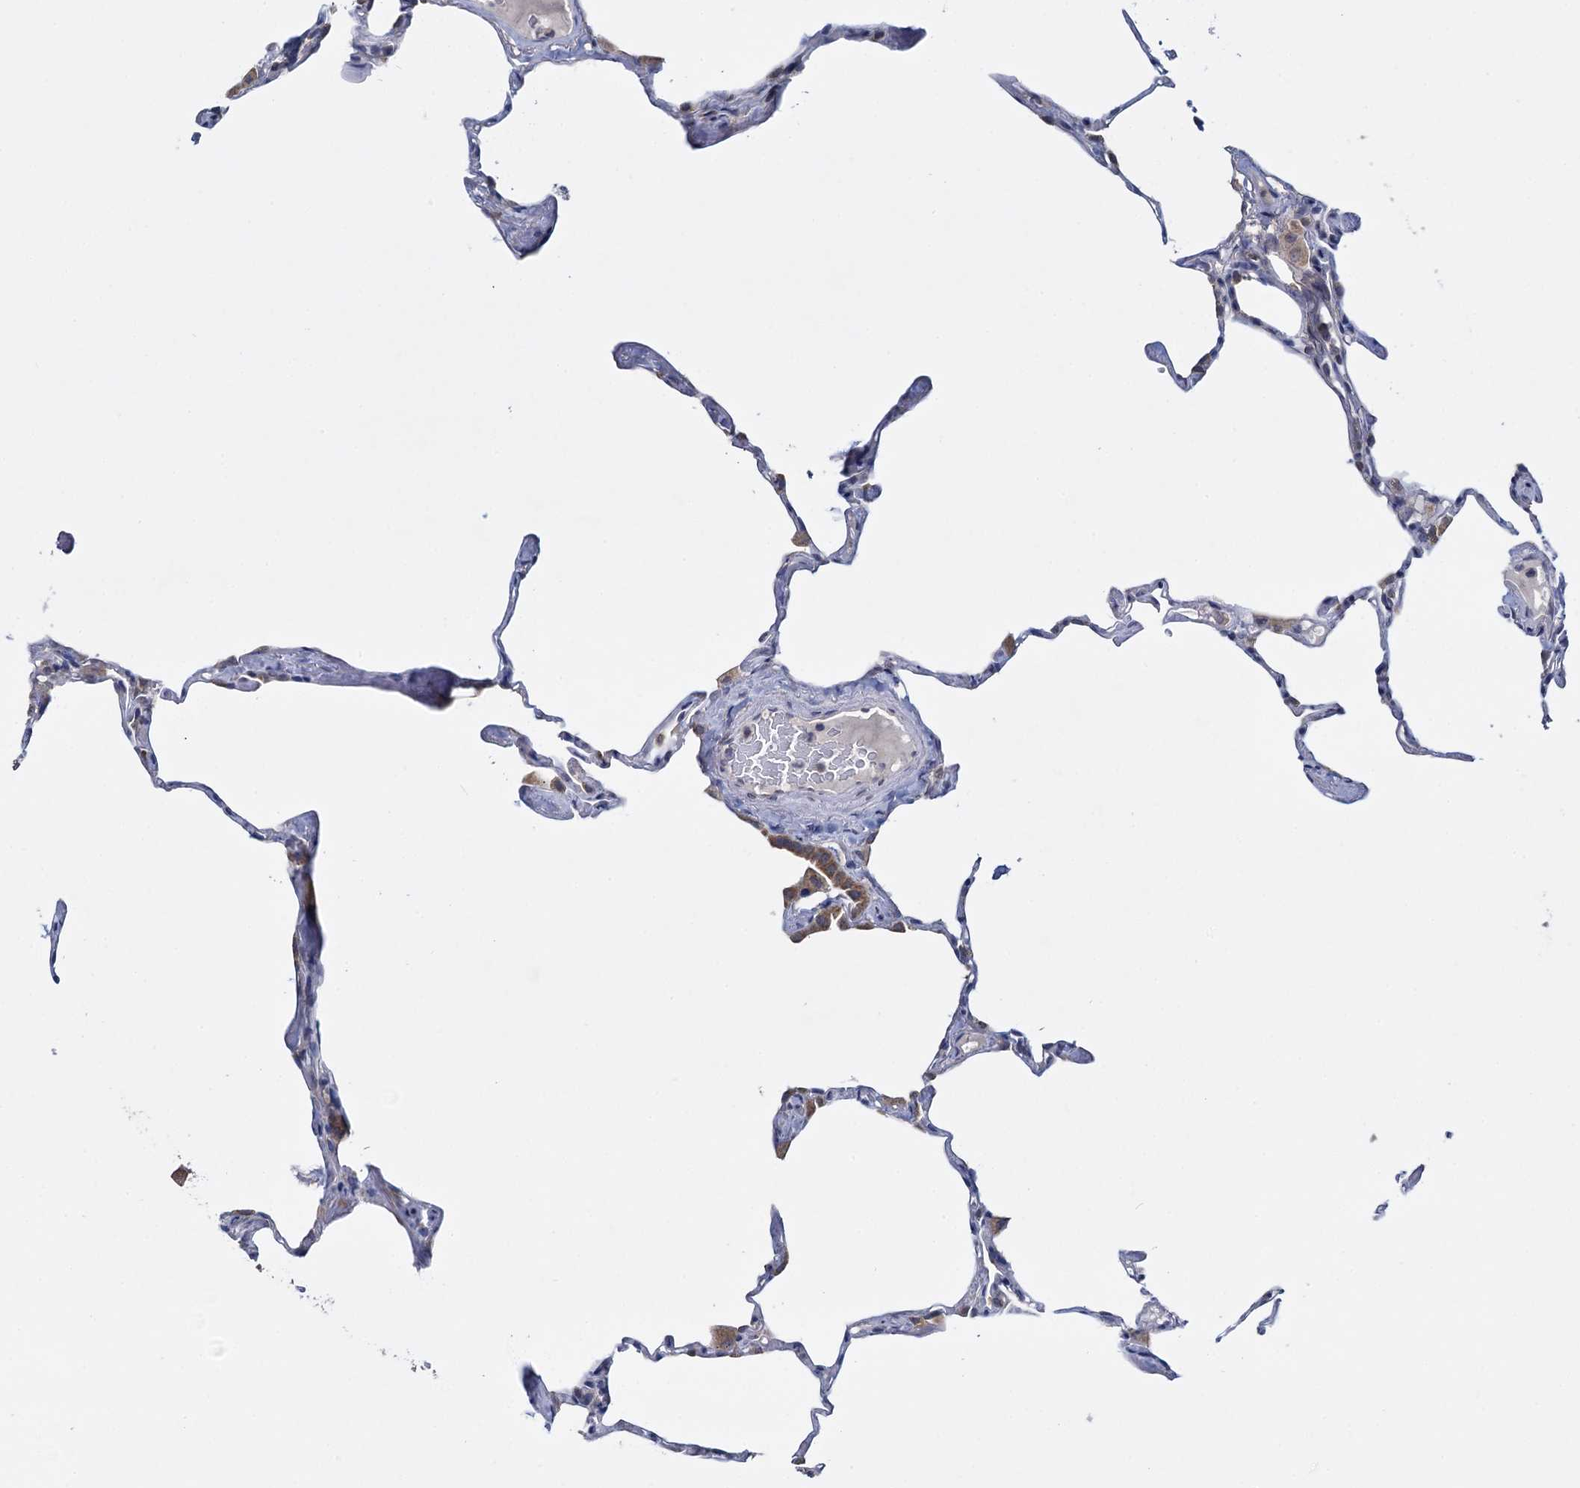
{"staining": {"intensity": "negative", "quantity": "none", "location": "none"}, "tissue": "lung", "cell_type": "Alveolar cells", "image_type": "normal", "snomed": [{"axis": "morphology", "description": "Normal tissue, NOS"}, {"axis": "topography", "description": "Lung"}], "caption": "DAB (3,3'-diaminobenzidine) immunohistochemical staining of normal human lung displays no significant expression in alveolar cells.", "gene": "GSTM2", "patient": {"sex": "male", "age": 65}}